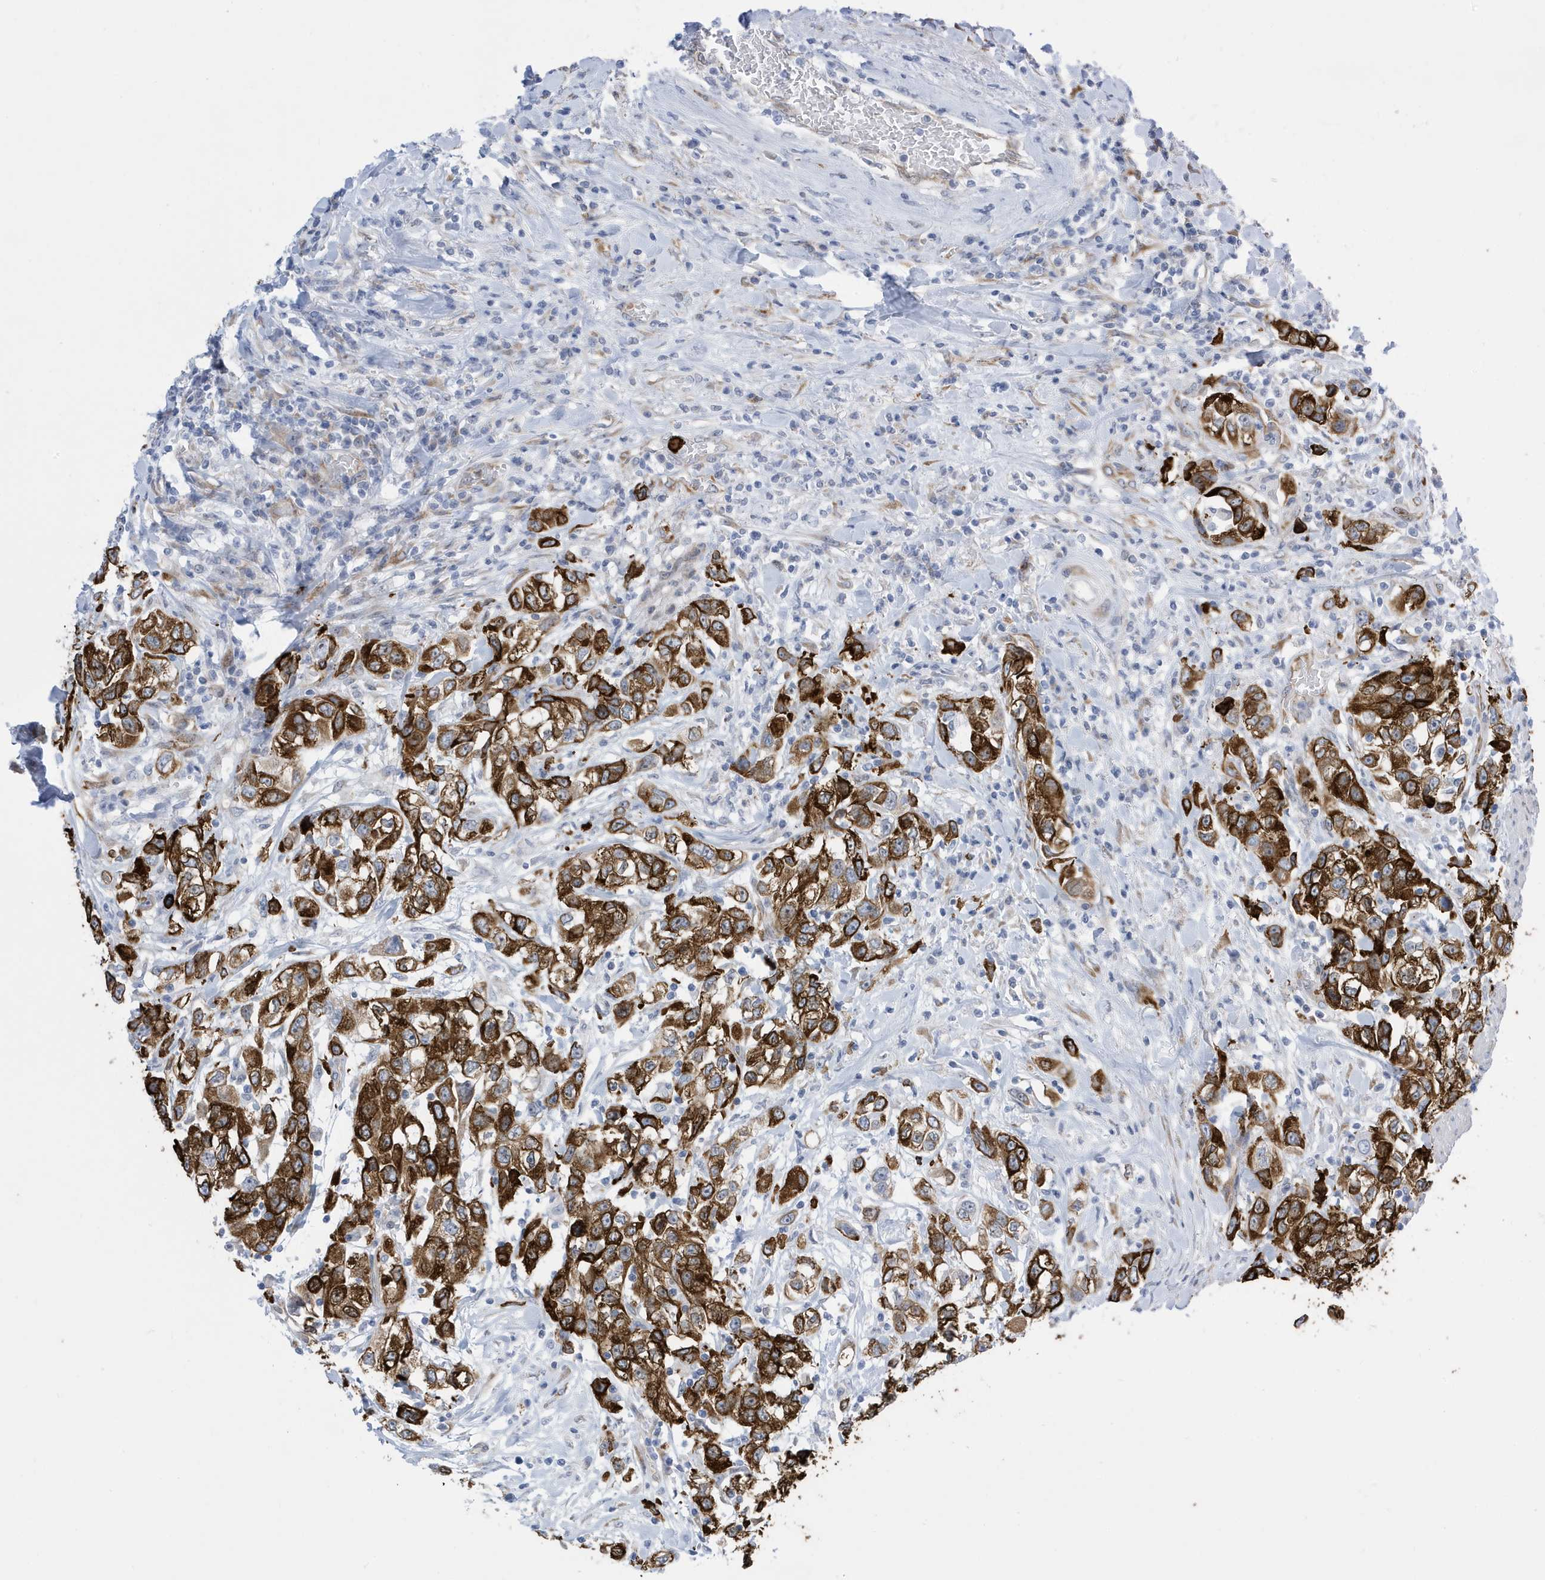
{"staining": {"intensity": "strong", "quantity": ">75%", "location": "cytoplasmic/membranous"}, "tissue": "urothelial cancer", "cell_type": "Tumor cells", "image_type": "cancer", "snomed": [{"axis": "morphology", "description": "Urothelial carcinoma, High grade"}, {"axis": "topography", "description": "Urinary bladder"}], "caption": "Immunohistochemistry image of urothelial cancer stained for a protein (brown), which exhibits high levels of strong cytoplasmic/membranous positivity in approximately >75% of tumor cells.", "gene": "SEMA3F", "patient": {"sex": "female", "age": 80}}